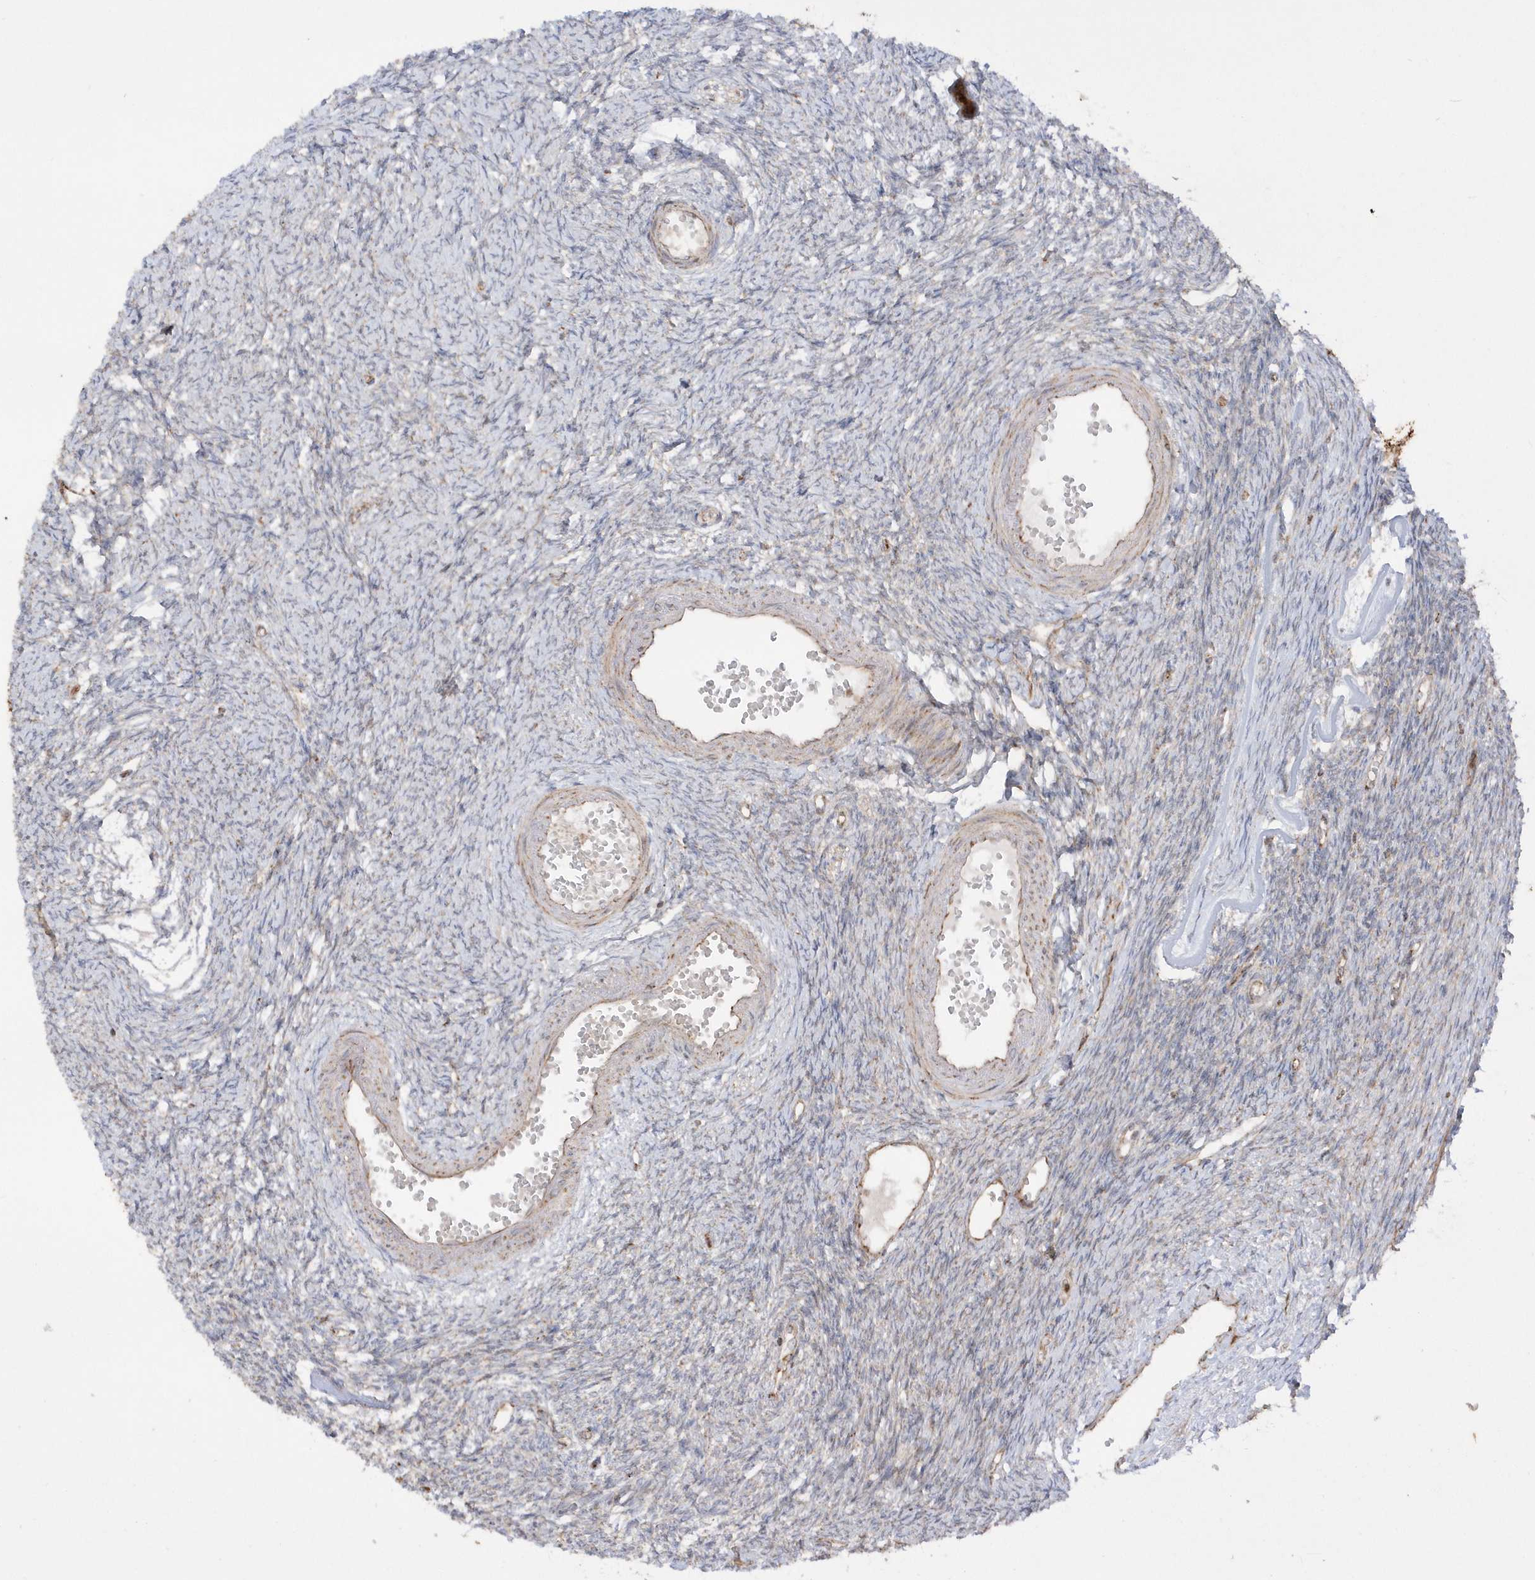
{"staining": {"intensity": "strong", "quantity": ">75%", "location": "cytoplasmic/membranous"}, "tissue": "ovary", "cell_type": "Follicle cells", "image_type": "normal", "snomed": [{"axis": "morphology", "description": "Normal tissue, NOS"}, {"axis": "morphology", "description": "Cyst, NOS"}, {"axis": "topography", "description": "Ovary"}], "caption": "A high-resolution image shows IHC staining of unremarkable ovary, which shows strong cytoplasmic/membranous positivity in approximately >75% of follicle cells.", "gene": "SH3BP2", "patient": {"sex": "female", "age": 33}}